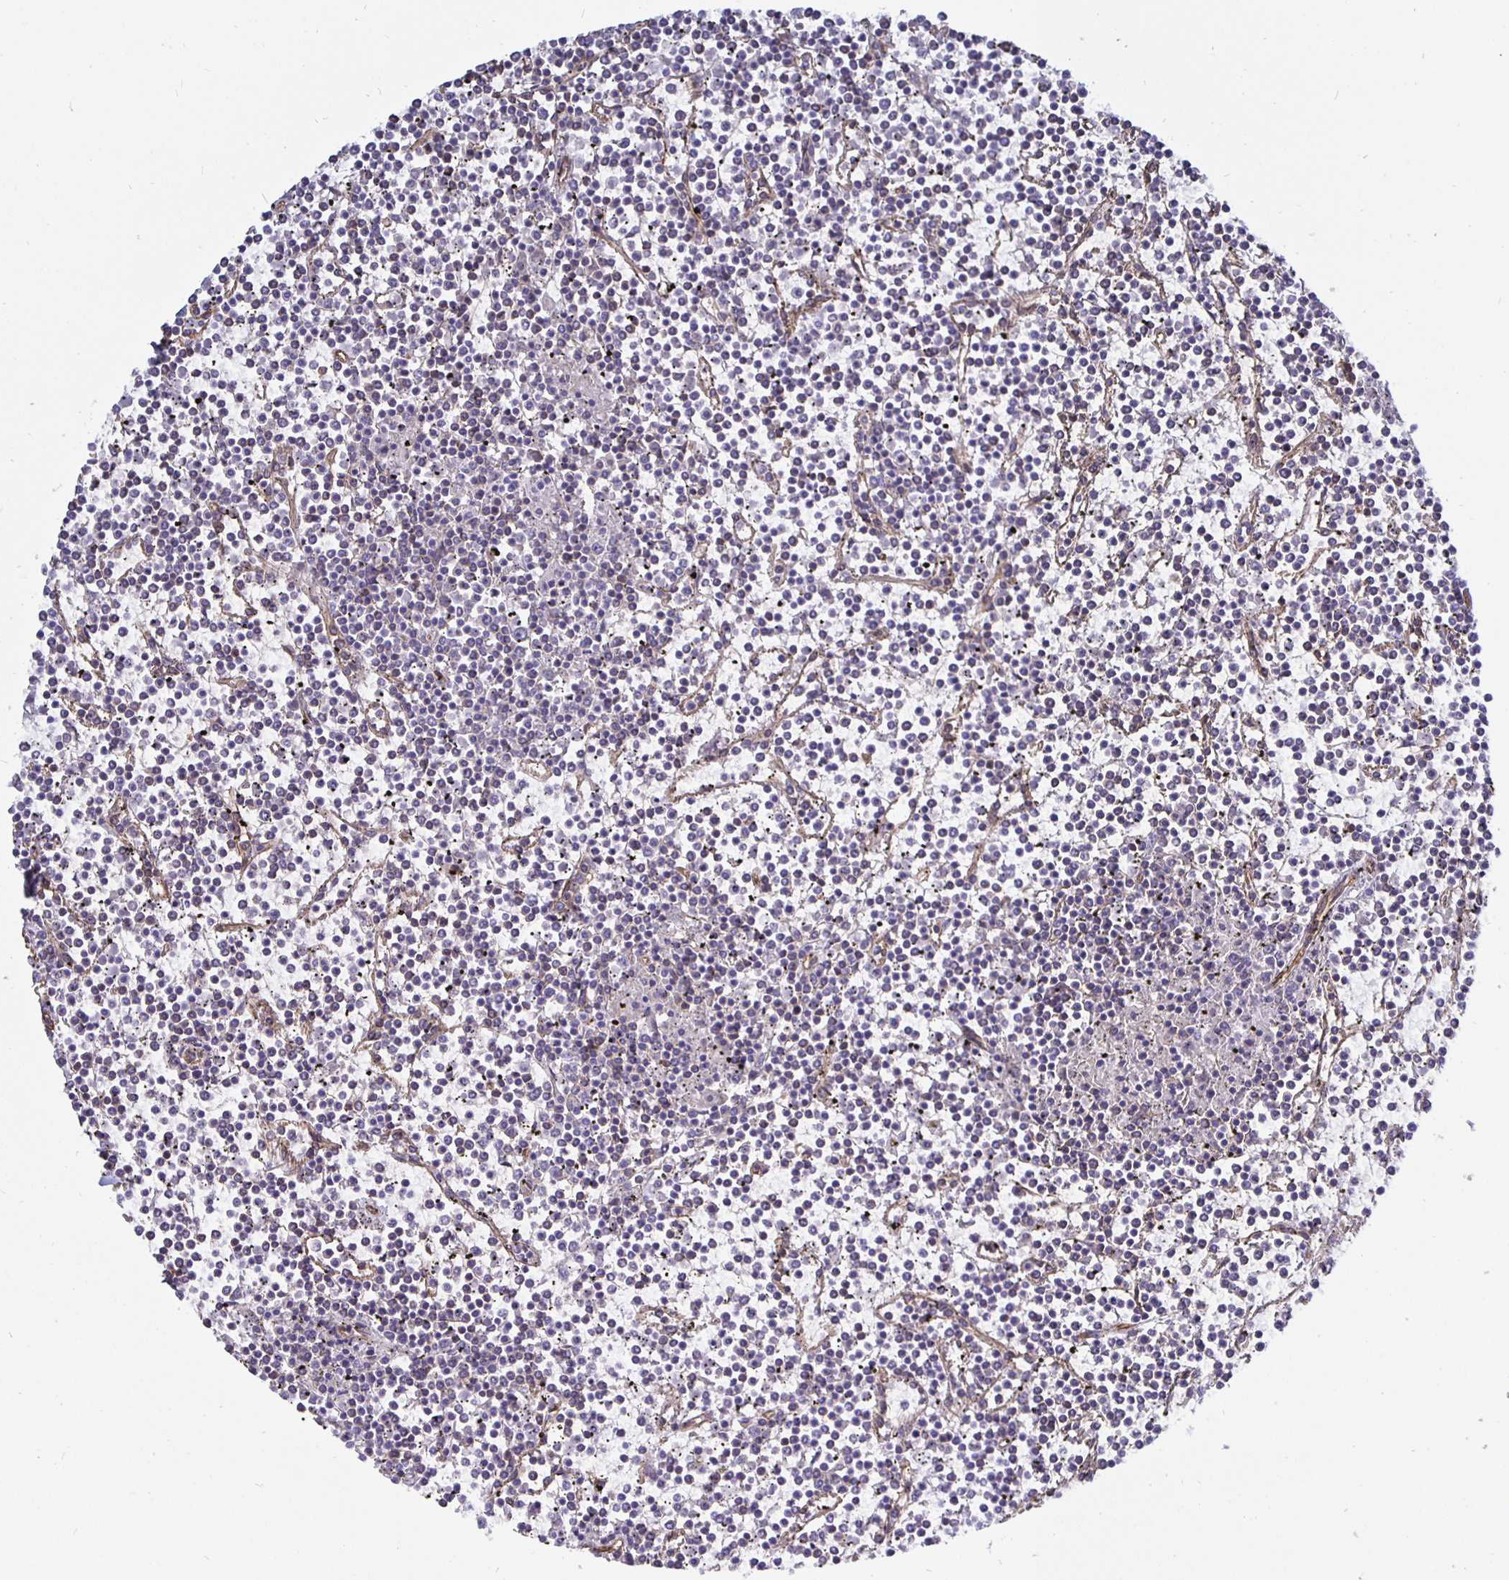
{"staining": {"intensity": "negative", "quantity": "none", "location": "none"}, "tissue": "lymphoma", "cell_type": "Tumor cells", "image_type": "cancer", "snomed": [{"axis": "morphology", "description": "Malignant lymphoma, non-Hodgkin's type, Low grade"}, {"axis": "topography", "description": "Spleen"}], "caption": "A histopathology image of low-grade malignant lymphoma, non-Hodgkin's type stained for a protein reveals no brown staining in tumor cells.", "gene": "ARHGEF39", "patient": {"sex": "female", "age": 19}}